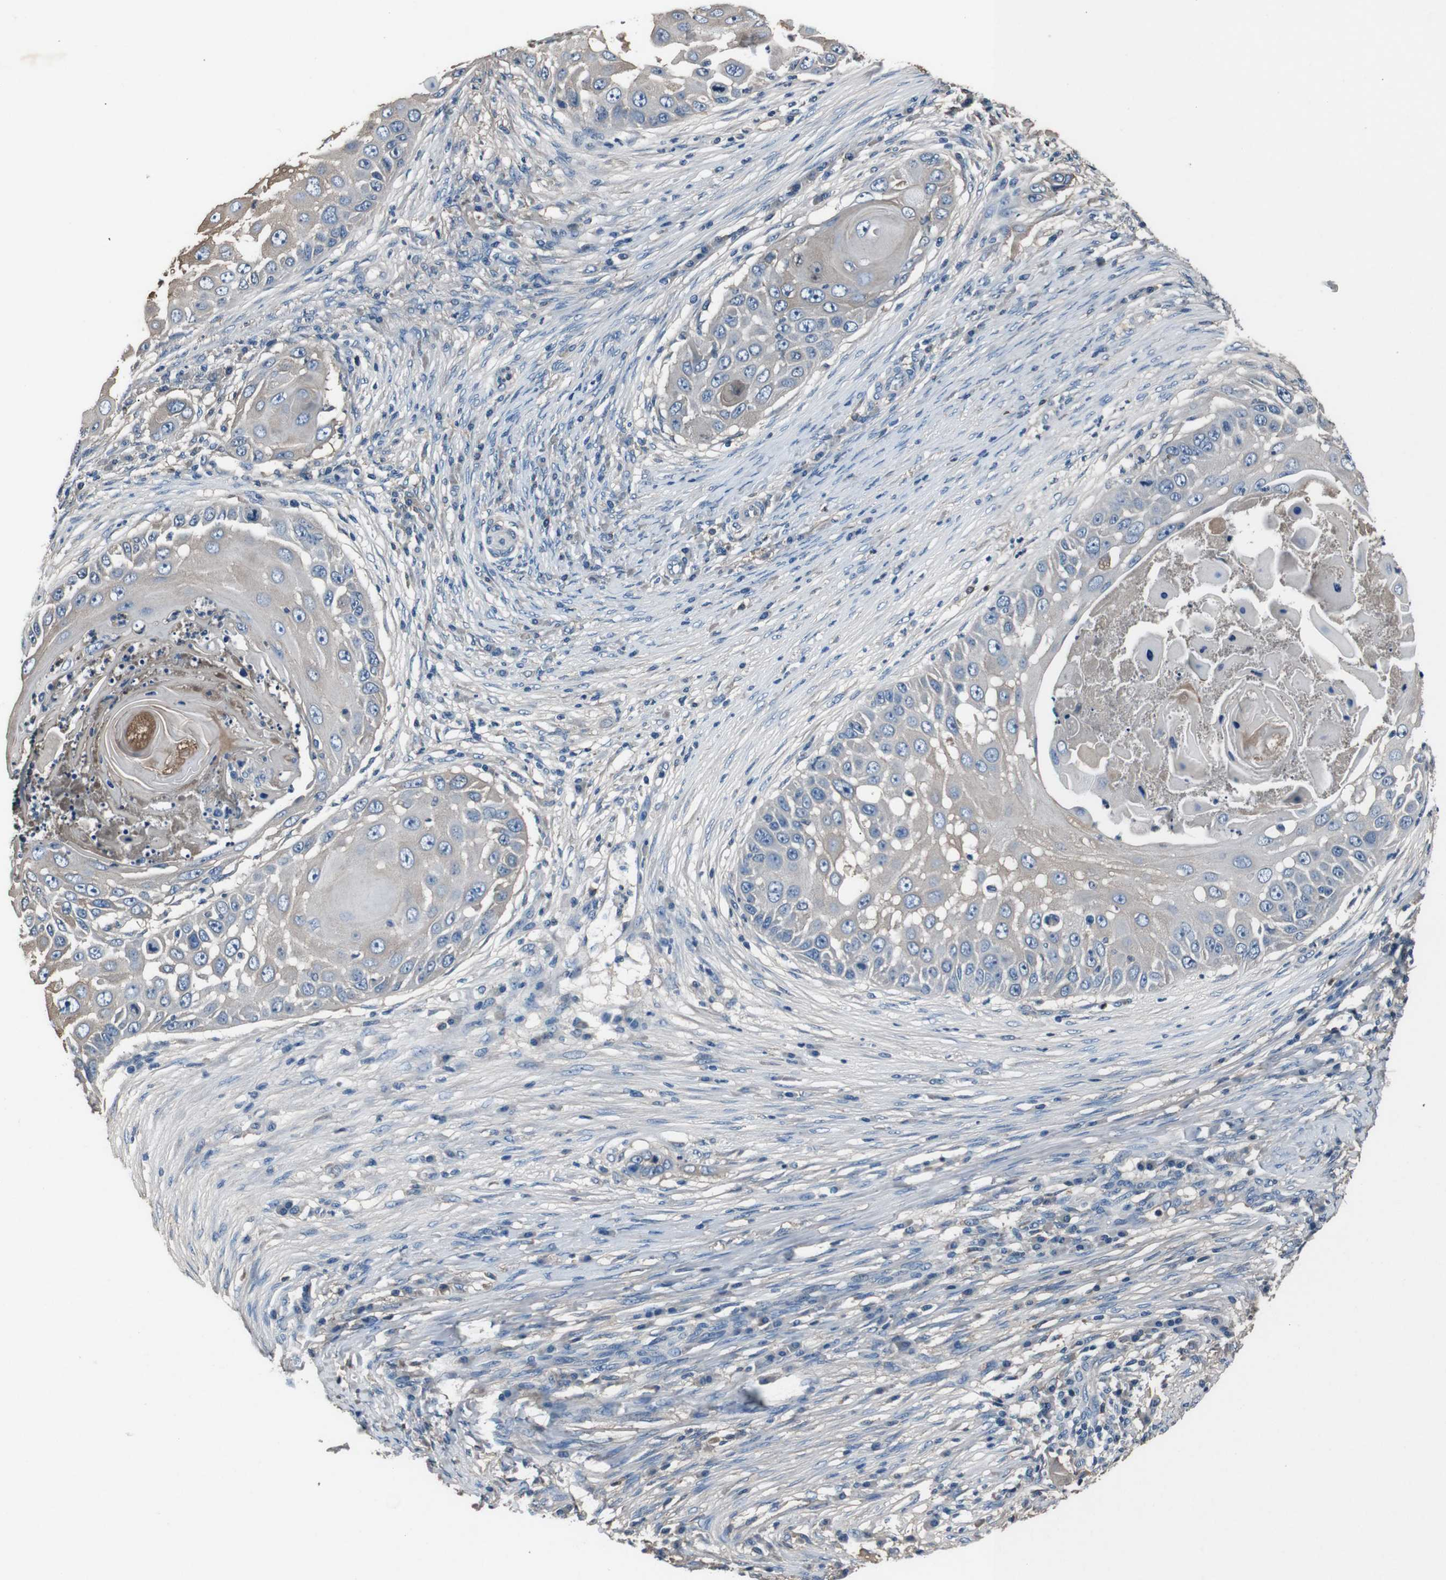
{"staining": {"intensity": "weak", "quantity": "25%-75%", "location": "cytoplasmic/membranous"}, "tissue": "skin cancer", "cell_type": "Tumor cells", "image_type": "cancer", "snomed": [{"axis": "morphology", "description": "Squamous cell carcinoma, NOS"}, {"axis": "topography", "description": "Skin"}], "caption": "Squamous cell carcinoma (skin) was stained to show a protein in brown. There is low levels of weak cytoplasmic/membranous staining in about 25%-75% of tumor cells. (DAB (3,3'-diaminobenzidine) IHC with brightfield microscopy, high magnification).", "gene": "LEP", "patient": {"sex": "female", "age": 44}}